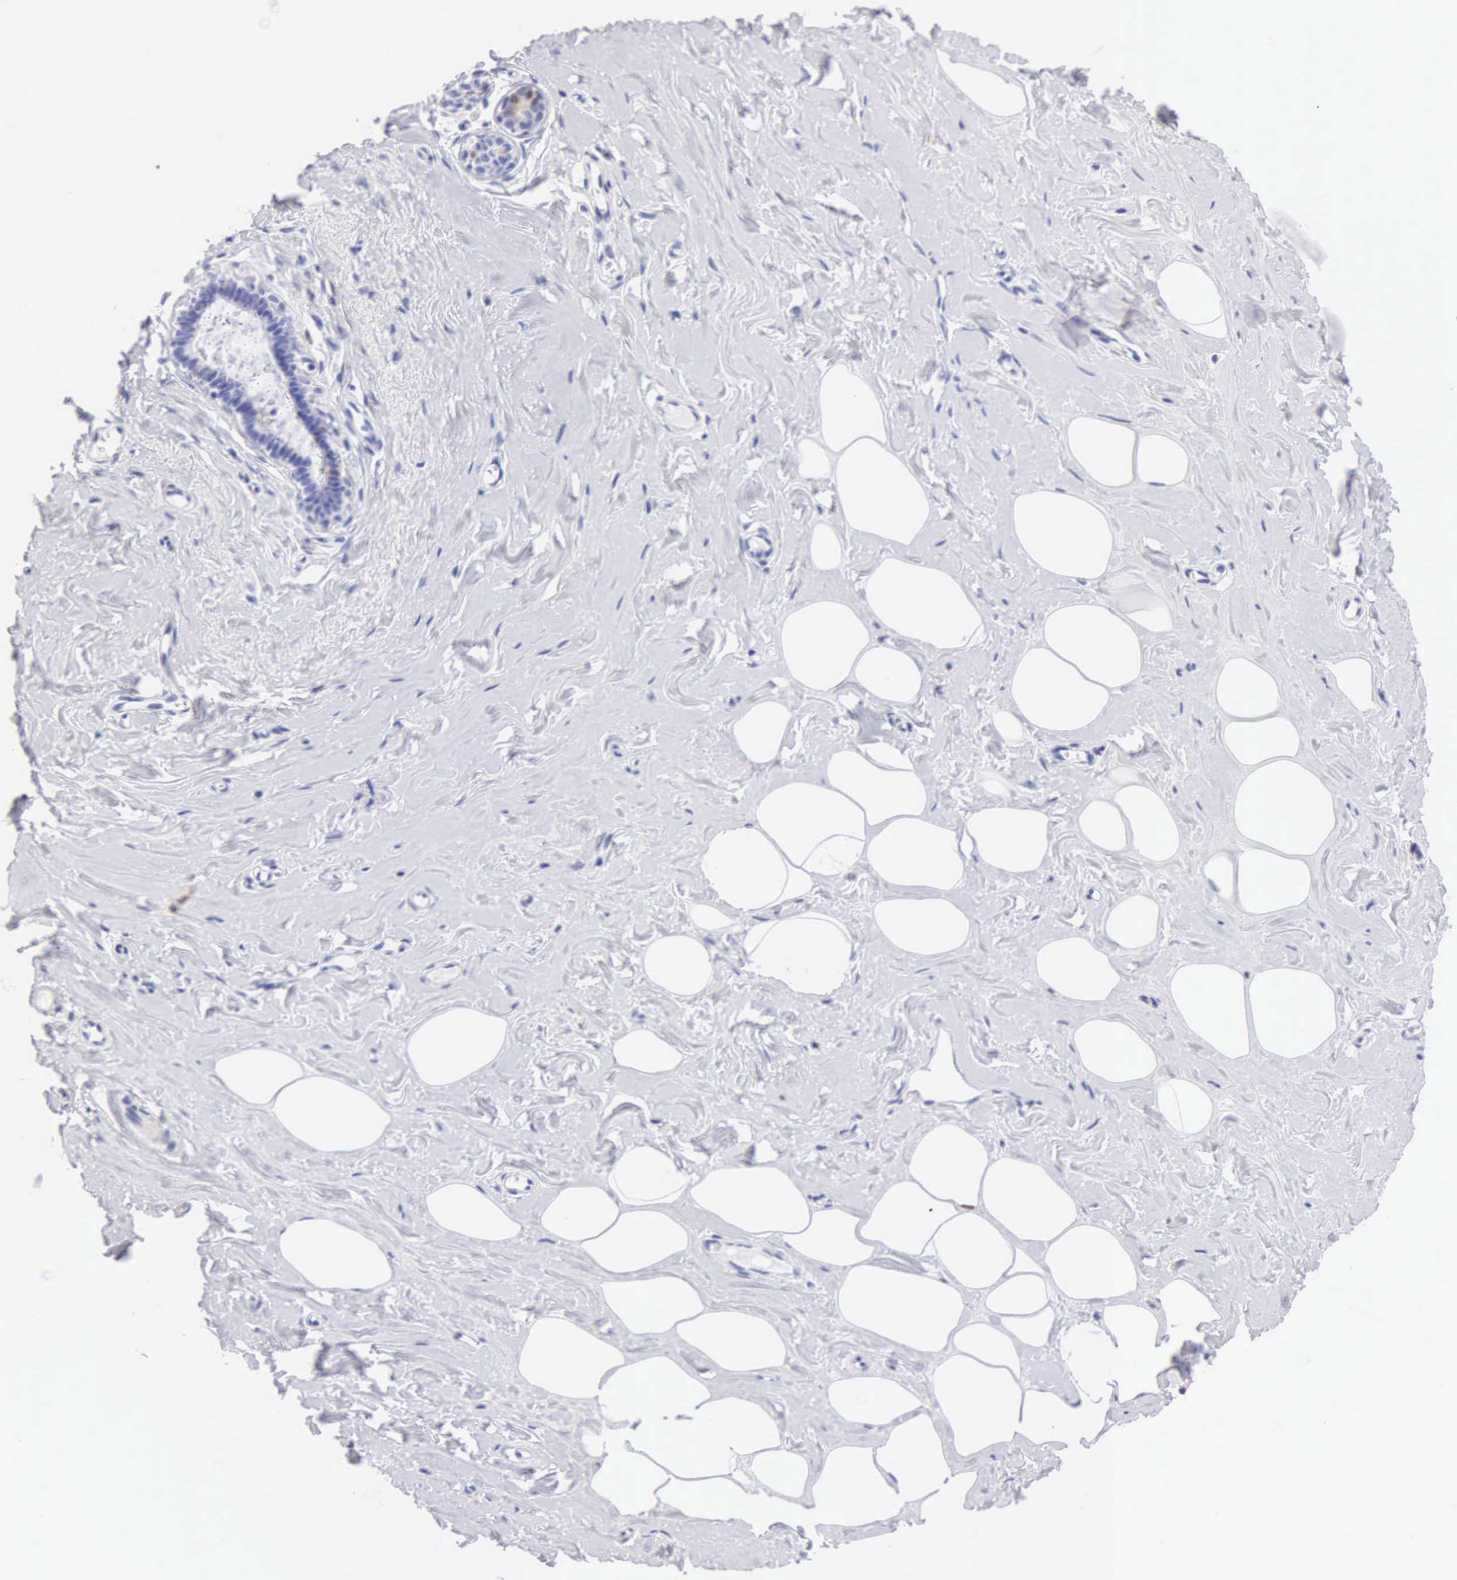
{"staining": {"intensity": "negative", "quantity": "none", "location": "none"}, "tissue": "breast", "cell_type": "Adipocytes", "image_type": "normal", "snomed": [{"axis": "morphology", "description": "Normal tissue, NOS"}, {"axis": "topography", "description": "Breast"}], "caption": "The histopathology image demonstrates no staining of adipocytes in benign breast. (Brightfield microscopy of DAB (3,3'-diaminobenzidine) IHC at high magnification).", "gene": "CDKN2A", "patient": {"sex": "female", "age": 45}}